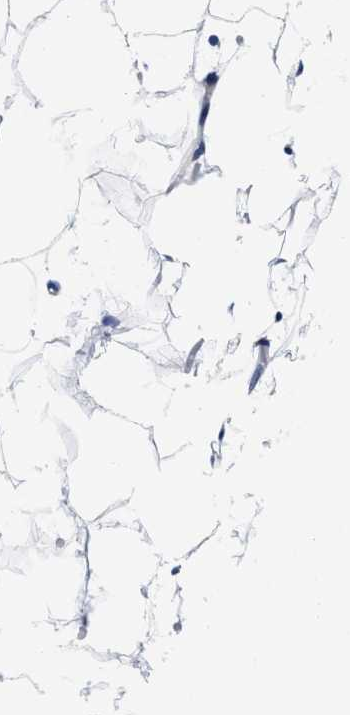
{"staining": {"intensity": "negative", "quantity": "none", "location": "none"}, "tissue": "adipose tissue", "cell_type": "Adipocytes", "image_type": "normal", "snomed": [{"axis": "morphology", "description": "Normal tissue, NOS"}, {"axis": "topography", "description": "Breast"}, {"axis": "topography", "description": "Soft tissue"}], "caption": "IHC of benign adipose tissue shows no positivity in adipocytes. (Brightfield microscopy of DAB immunohistochemistry (IHC) at high magnification).", "gene": "SLC35F1", "patient": {"sex": "female", "age": 75}}